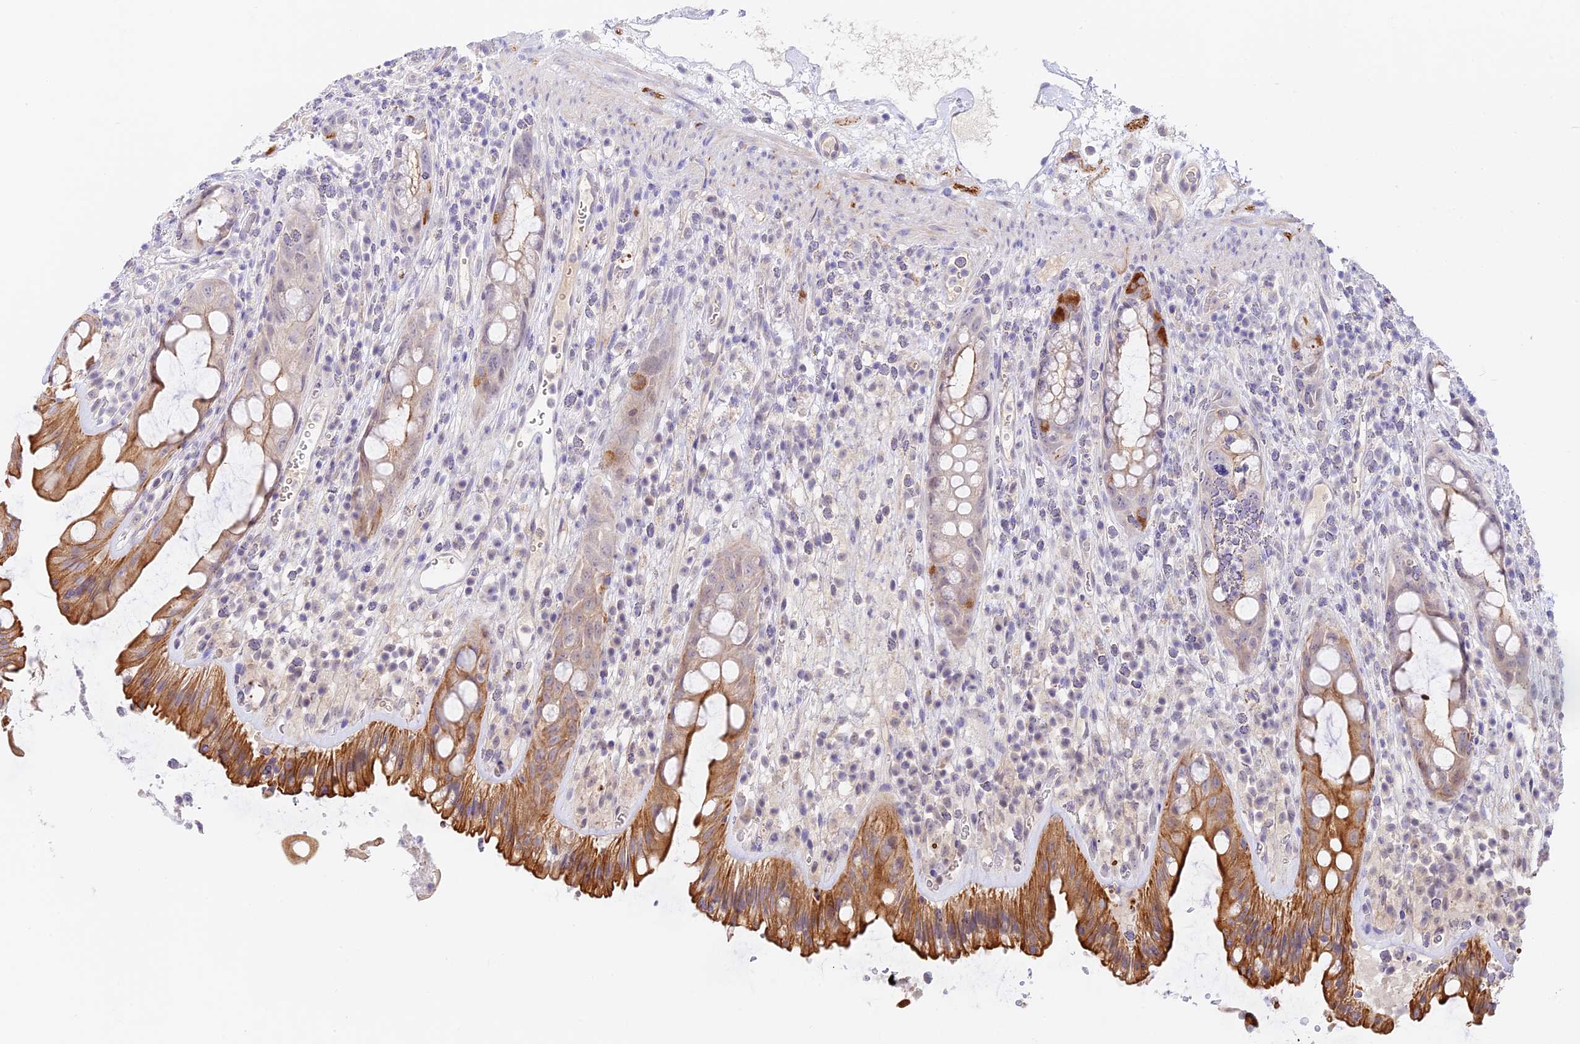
{"staining": {"intensity": "moderate", "quantity": "25%-75%", "location": "cytoplasmic/membranous"}, "tissue": "rectum", "cell_type": "Glandular cells", "image_type": "normal", "snomed": [{"axis": "morphology", "description": "Normal tissue, NOS"}, {"axis": "topography", "description": "Rectum"}], "caption": "DAB (3,3'-diaminobenzidine) immunohistochemical staining of benign human rectum demonstrates moderate cytoplasmic/membranous protein positivity in approximately 25%-75% of glandular cells.", "gene": "CAMSAP3", "patient": {"sex": "female", "age": 57}}